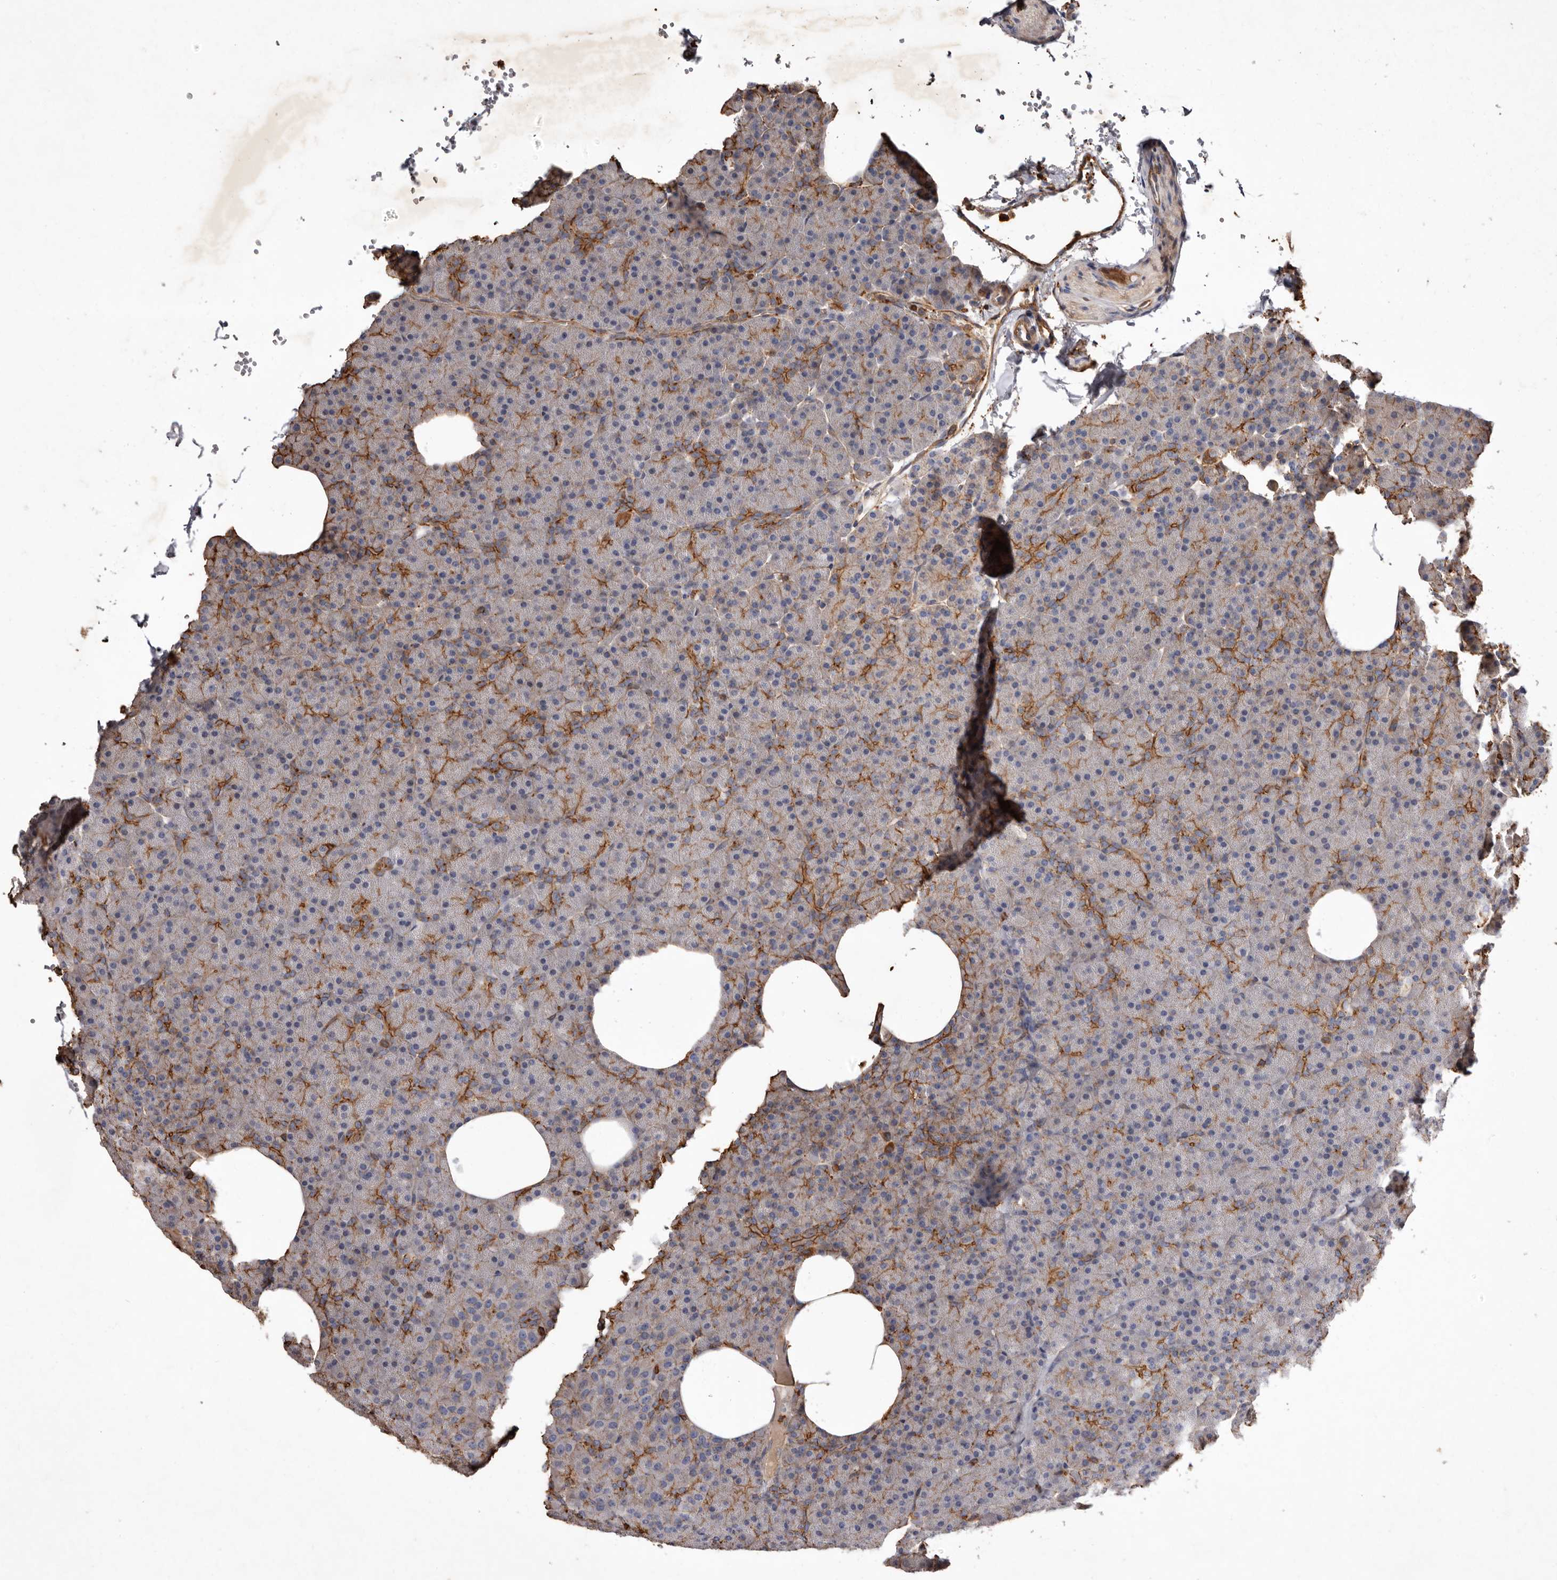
{"staining": {"intensity": "strong", "quantity": "<25%", "location": "cytoplasmic/membranous"}, "tissue": "pancreas", "cell_type": "Exocrine glandular cells", "image_type": "normal", "snomed": [{"axis": "morphology", "description": "Normal tissue, NOS"}, {"axis": "morphology", "description": "Carcinoid, malignant, NOS"}, {"axis": "topography", "description": "Pancreas"}], "caption": "The photomicrograph displays staining of benign pancreas, revealing strong cytoplasmic/membranous protein positivity (brown color) within exocrine glandular cells. (DAB (3,3'-diaminobenzidine) IHC, brown staining for protein, blue staining for nuclei).", "gene": "COQ8B", "patient": {"sex": "female", "age": 35}}